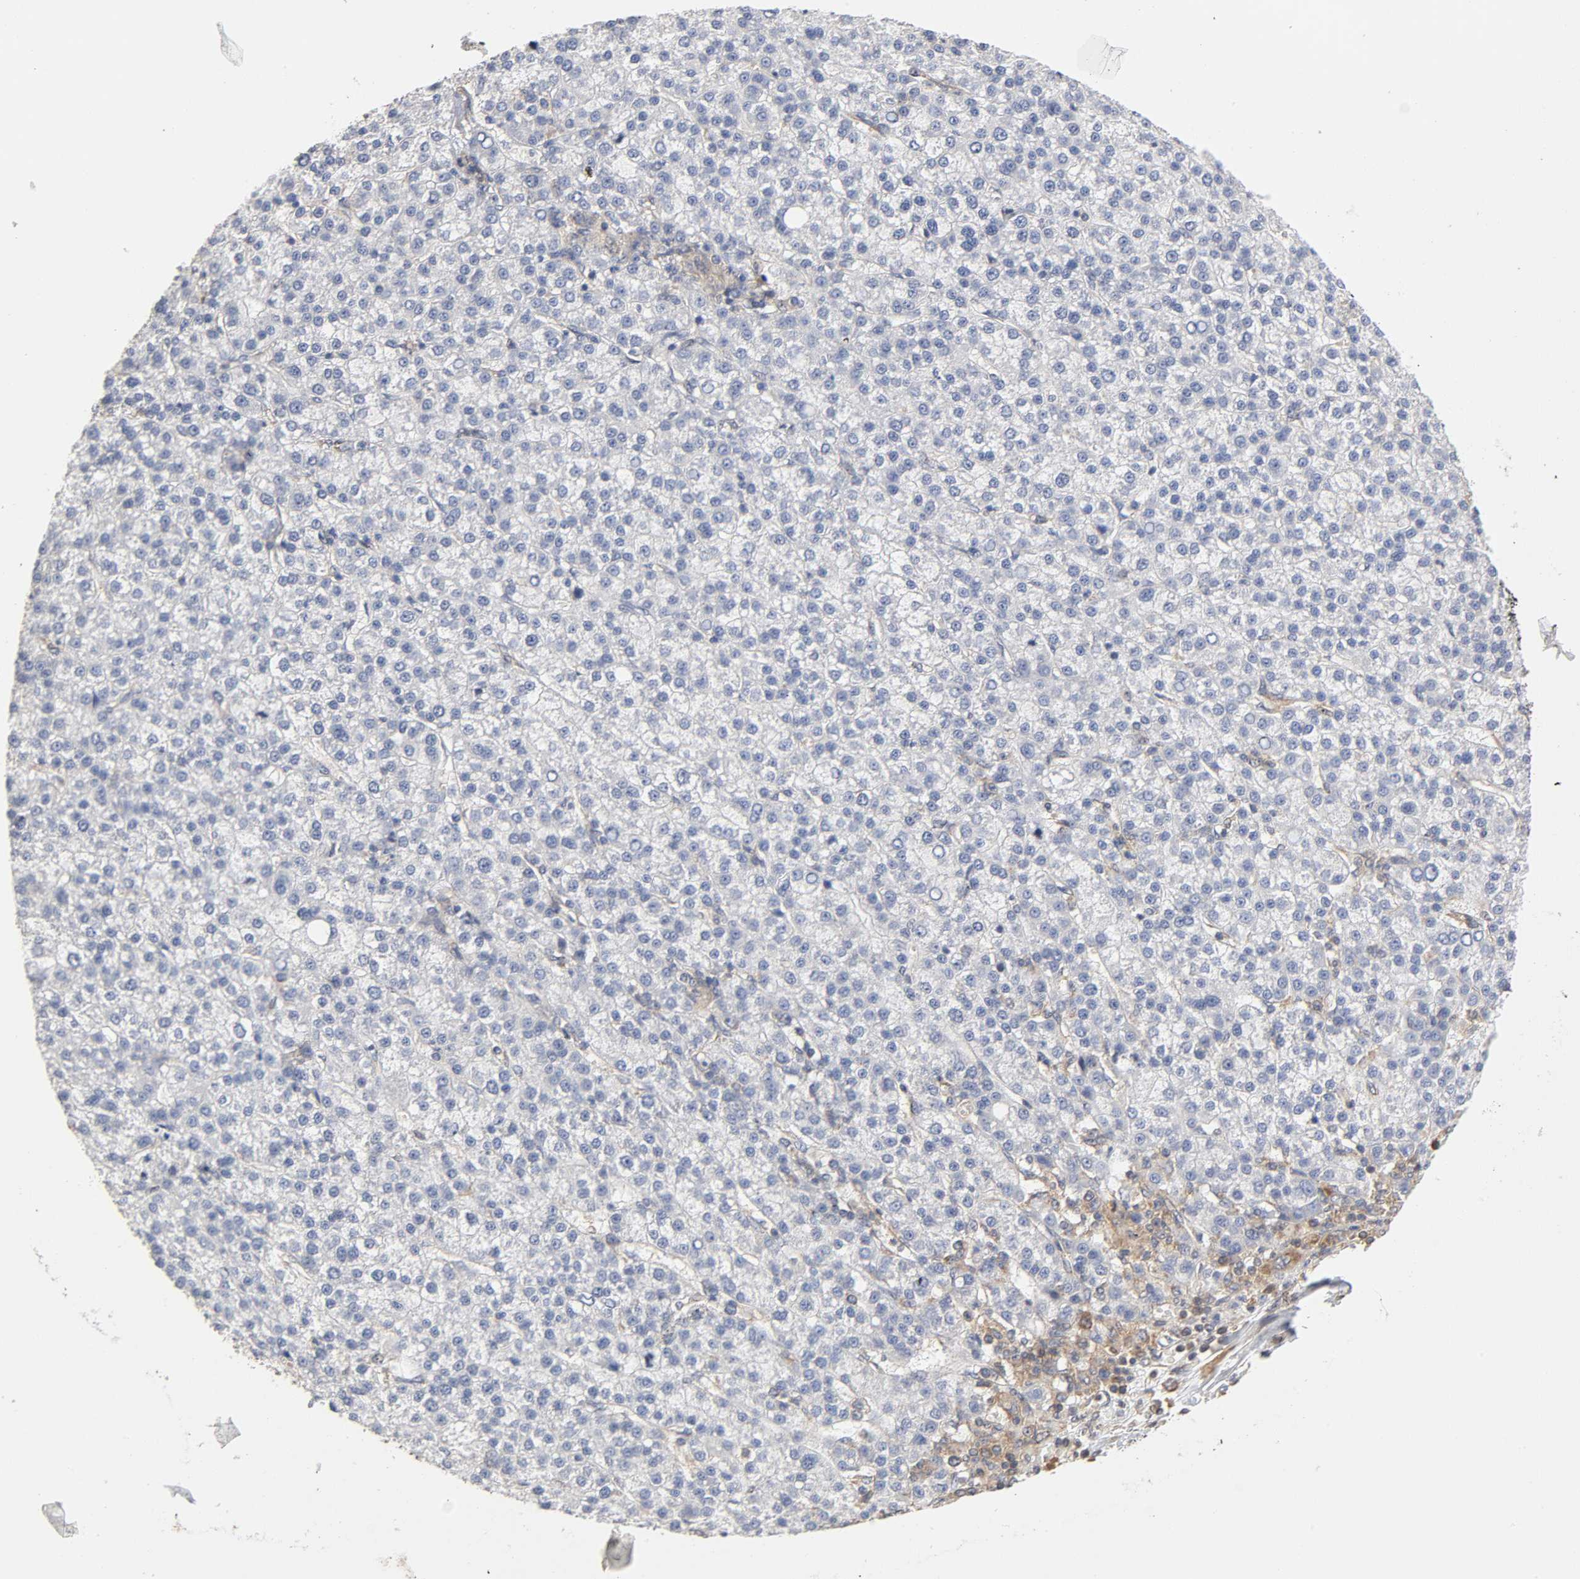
{"staining": {"intensity": "moderate", "quantity": "<25%", "location": "cytoplasmic/membranous"}, "tissue": "liver cancer", "cell_type": "Tumor cells", "image_type": "cancer", "snomed": [{"axis": "morphology", "description": "Carcinoma, Hepatocellular, NOS"}, {"axis": "topography", "description": "Liver"}], "caption": "This image shows immunohistochemistry (IHC) staining of hepatocellular carcinoma (liver), with low moderate cytoplasmic/membranous positivity in approximately <25% of tumor cells.", "gene": "PAFAH1B1", "patient": {"sex": "female", "age": 58}}